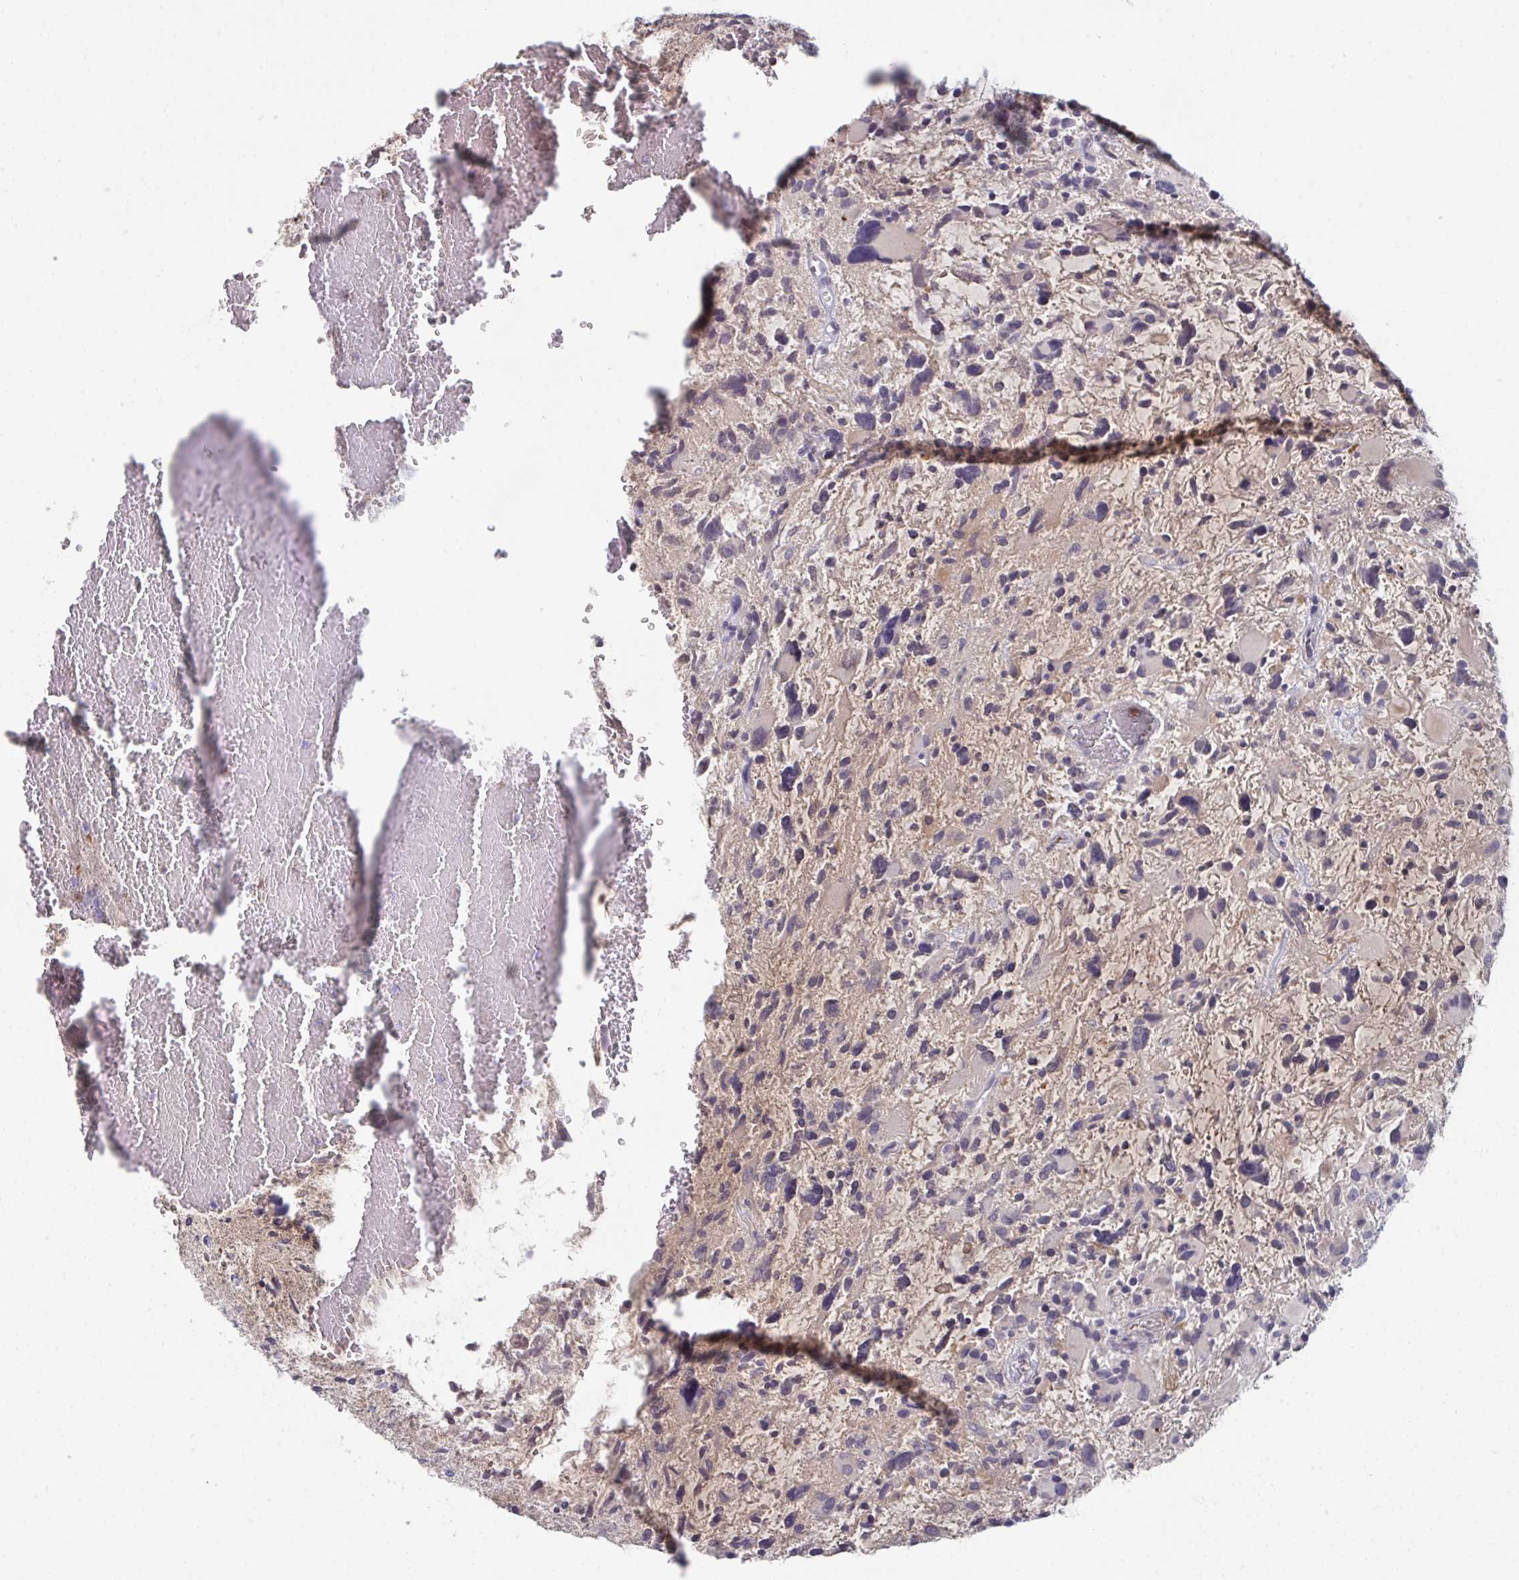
{"staining": {"intensity": "negative", "quantity": "none", "location": "none"}, "tissue": "glioma", "cell_type": "Tumor cells", "image_type": "cancer", "snomed": [{"axis": "morphology", "description": "Glioma, malignant, High grade"}, {"axis": "topography", "description": "Brain"}], "caption": "Tumor cells show no significant positivity in glioma.", "gene": "HGFAC", "patient": {"sex": "female", "age": 11}}